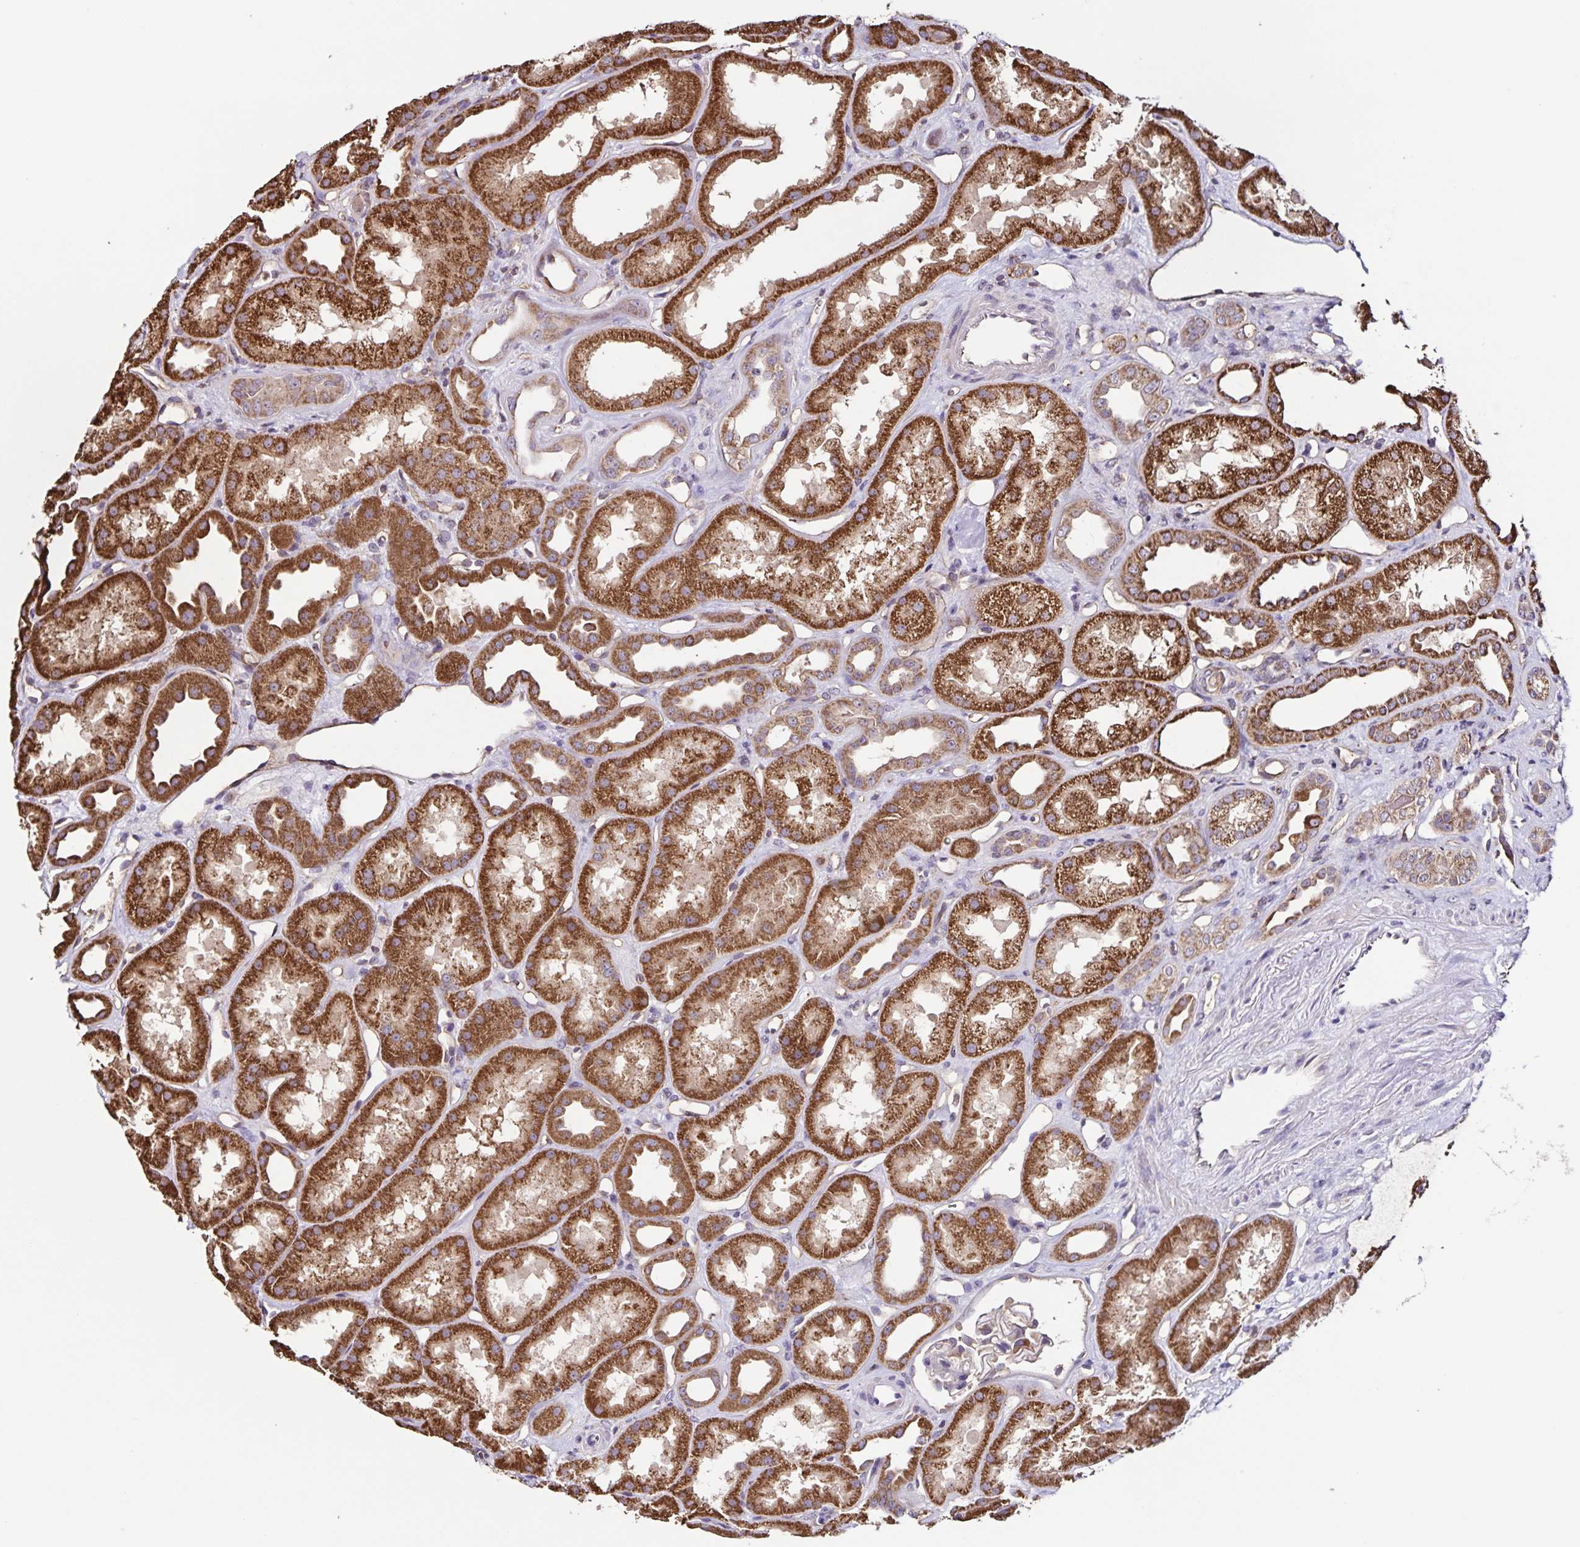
{"staining": {"intensity": "weak", "quantity": "<25%", "location": "cytoplasmic/membranous"}, "tissue": "kidney", "cell_type": "Cells in glomeruli", "image_type": "normal", "snomed": [{"axis": "morphology", "description": "Normal tissue, NOS"}, {"axis": "topography", "description": "Kidney"}], "caption": "This histopathology image is of unremarkable kidney stained with immunohistochemistry to label a protein in brown with the nuclei are counter-stained blue. There is no staining in cells in glomeruli.", "gene": "MAN1A1", "patient": {"sex": "male", "age": 61}}